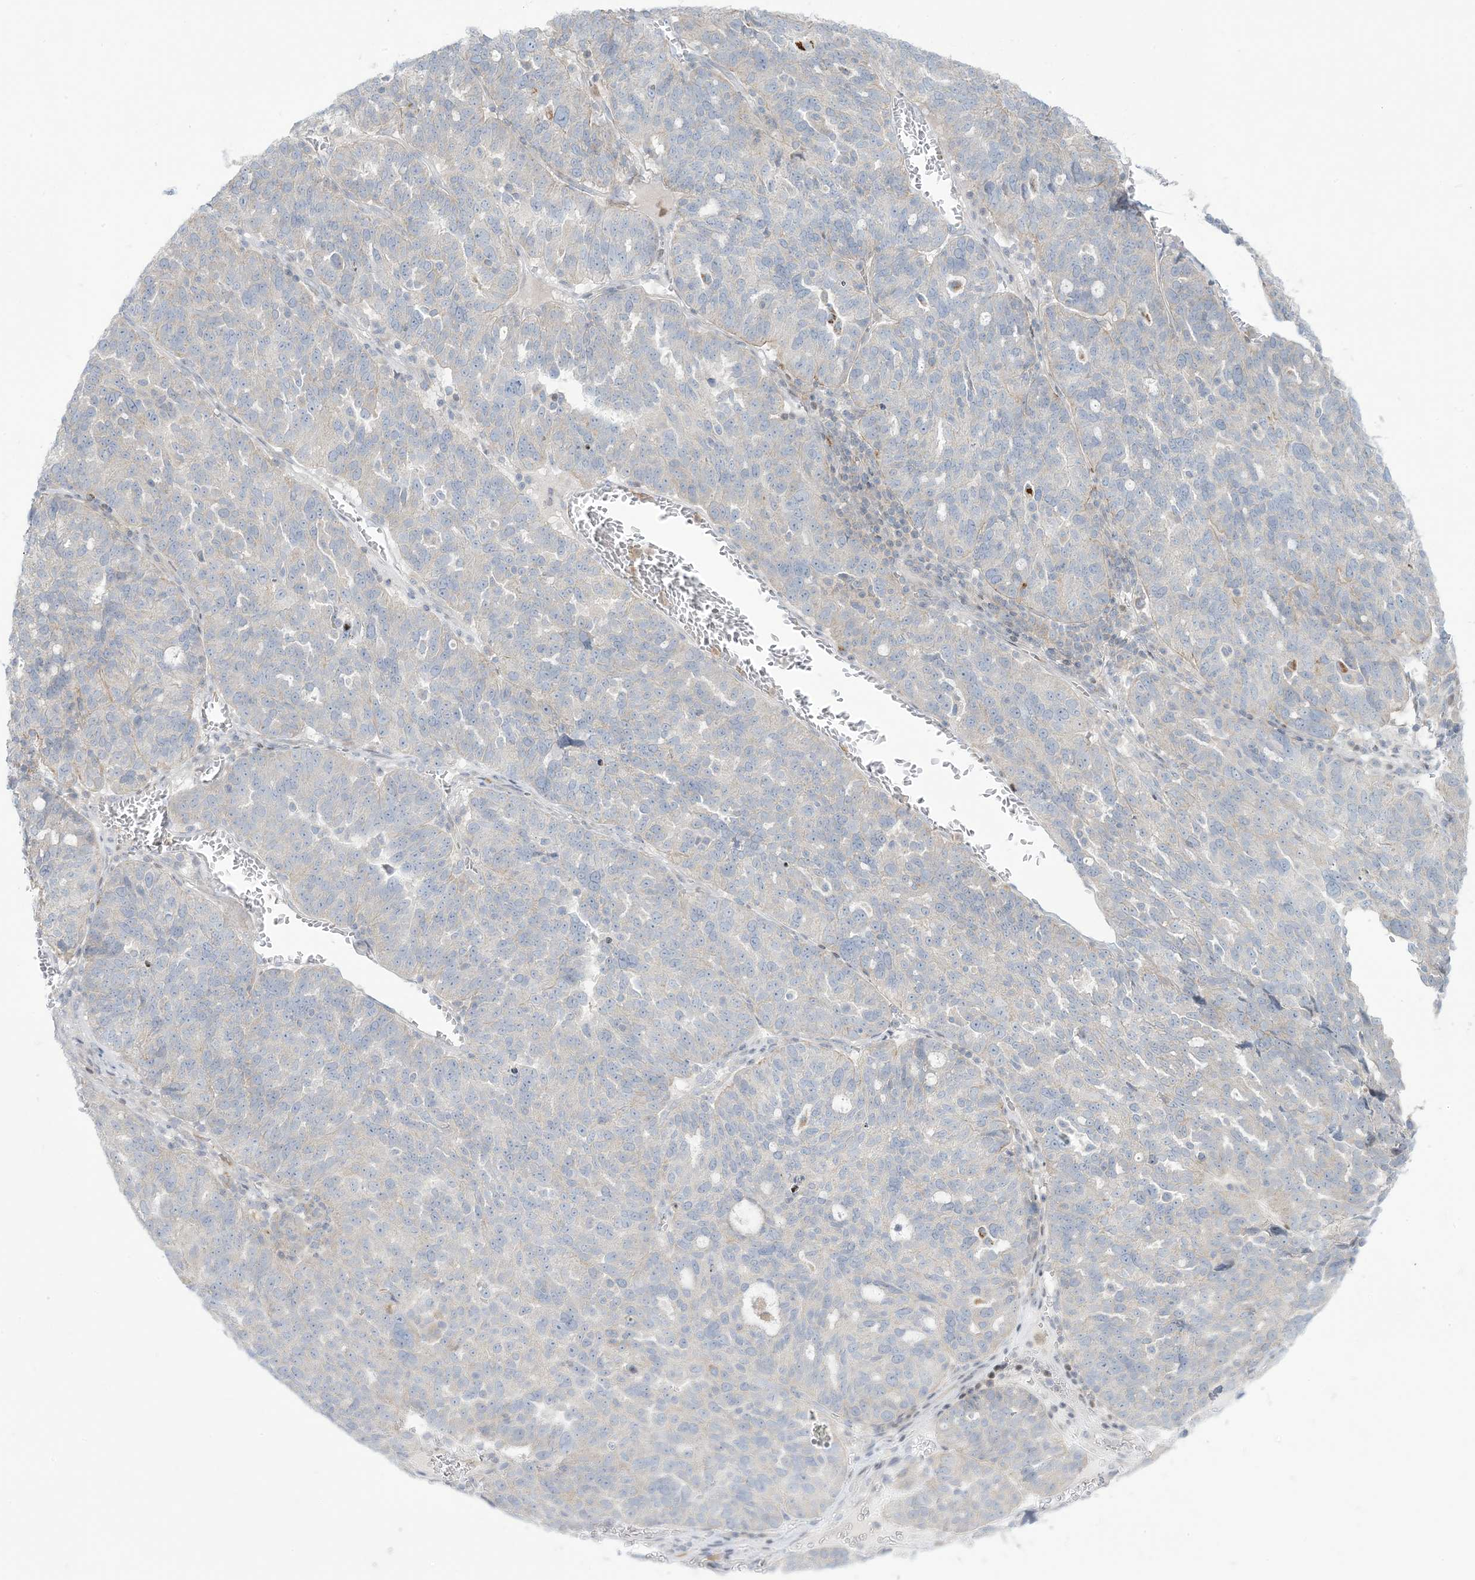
{"staining": {"intensity": "negative", "quantity": "none", "location": "none"}, "tissue": "ovarian cancer", "cell_type": "Tumor cells", "image_type": "cancer", "snomed": [{"axis": "morphology", "description": "Cystadenocarcinoma, serous, NOS"}, {"axis": "topography", "description": "Ovary"}], "caption": "Ovarian cancer was stained to show a protein in brown. There is no significant positivity in tumor cells. (Stains: DAB (3,3'-diaminobenzidine) immunohistochemistry with hematoxylin counter stain, Microscopy: brightfield microscopy at high magnification).", "gene": "AFTPH", "patient": {"sex": "female", "age": 59}}